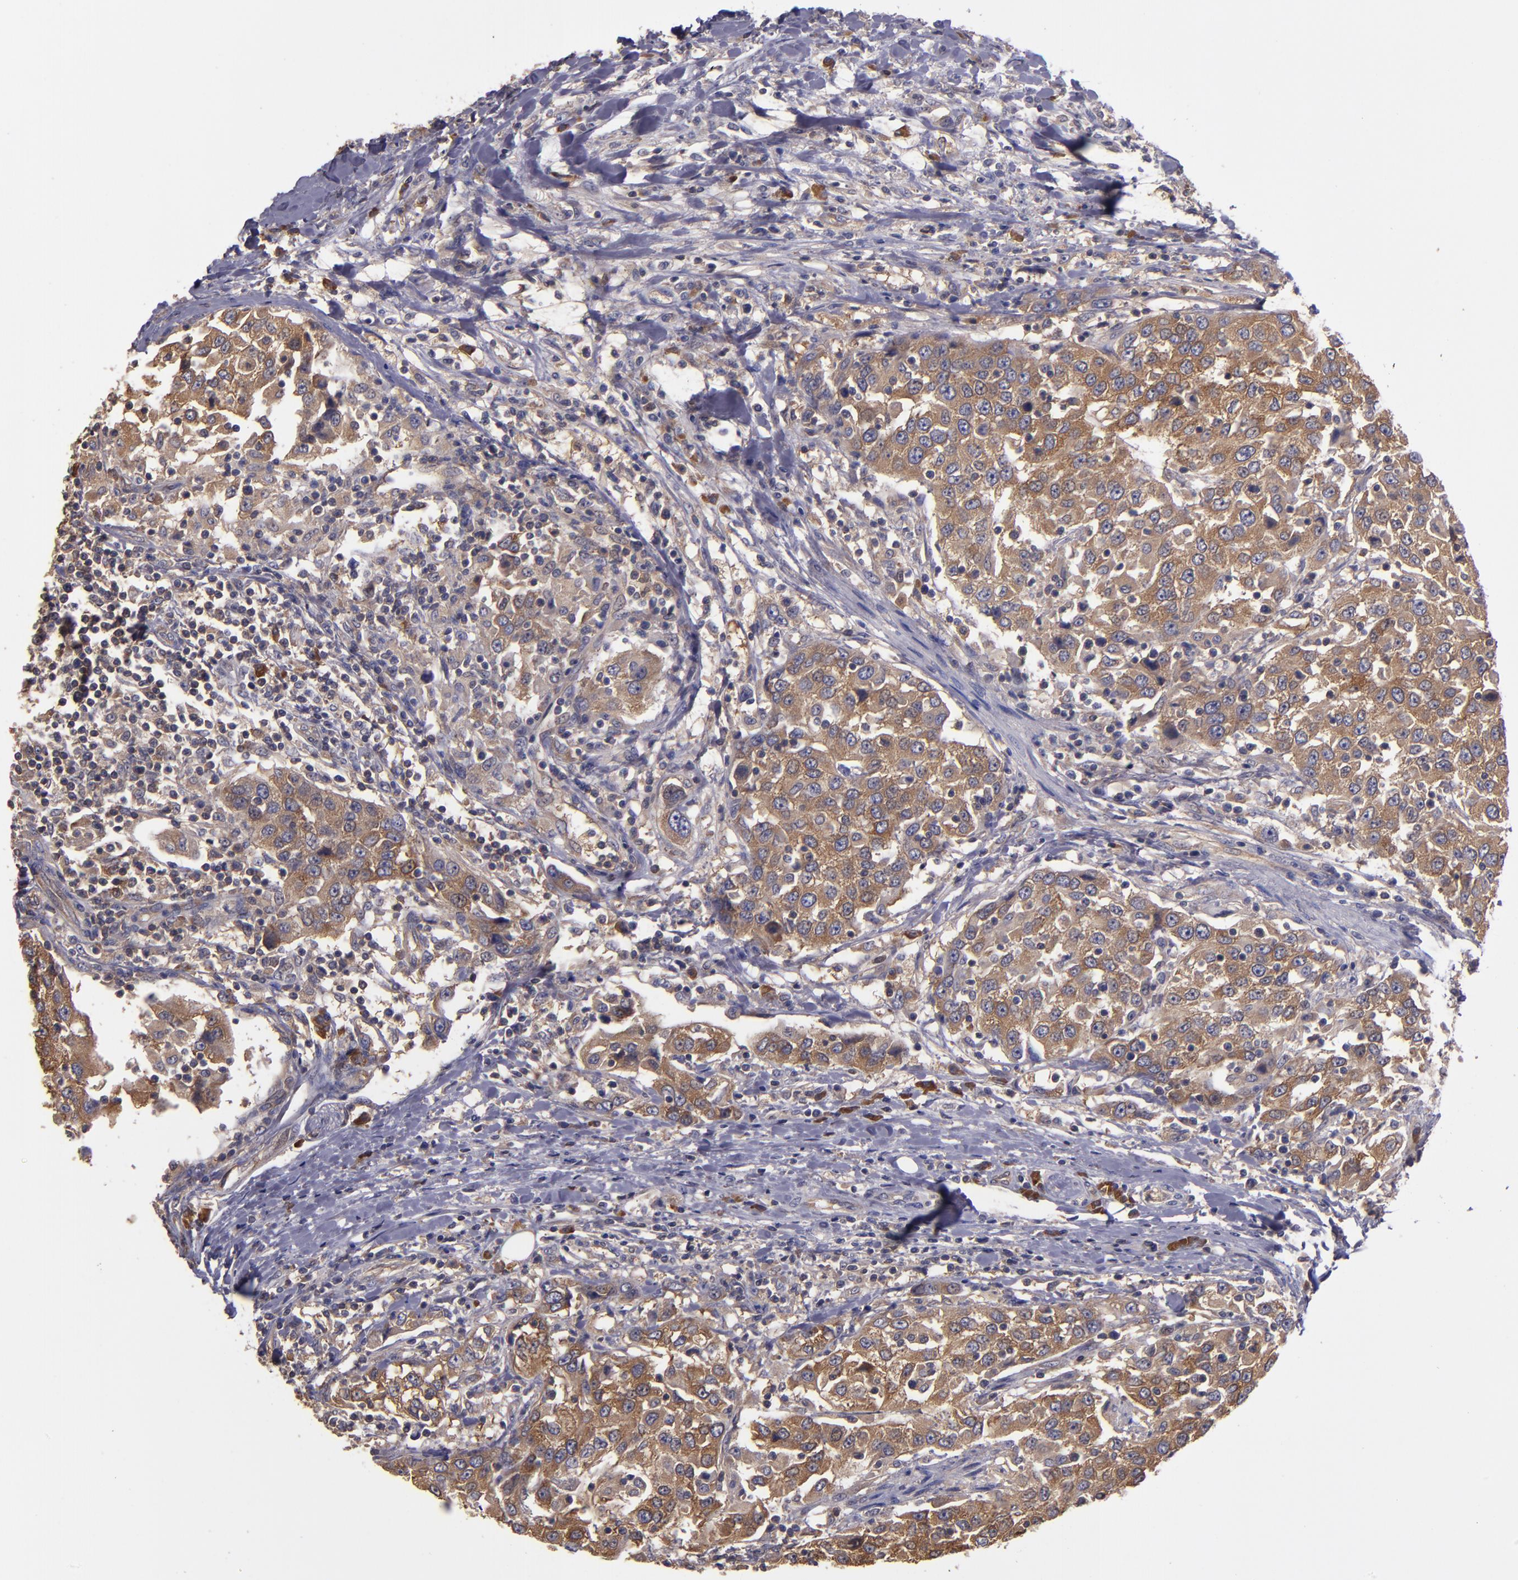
{"staining": {"intensity": "moderate", "quantity": "25%-75%", "location": "cytoplasmic/membranous"}, "tissue": "urothelial cancer", "cell_type": "Tumor cells", "image_type": "cancer", "snomed": [{"axis": "morphology", "description": "Urothelial carcinoma, High grade"}, {"axis": "topography", "description": "Urinary bladder"}], "caption": "Protein analysis of urothelial cancer tissue shows moderate cytoplasmic/membranous expression in approximately 25%-75% of tumor cells. (Brightfield microscopy of DAB IHC at high magnification).", "gene": "CARS1", "patient": {"sex": "female", "age": 80}}